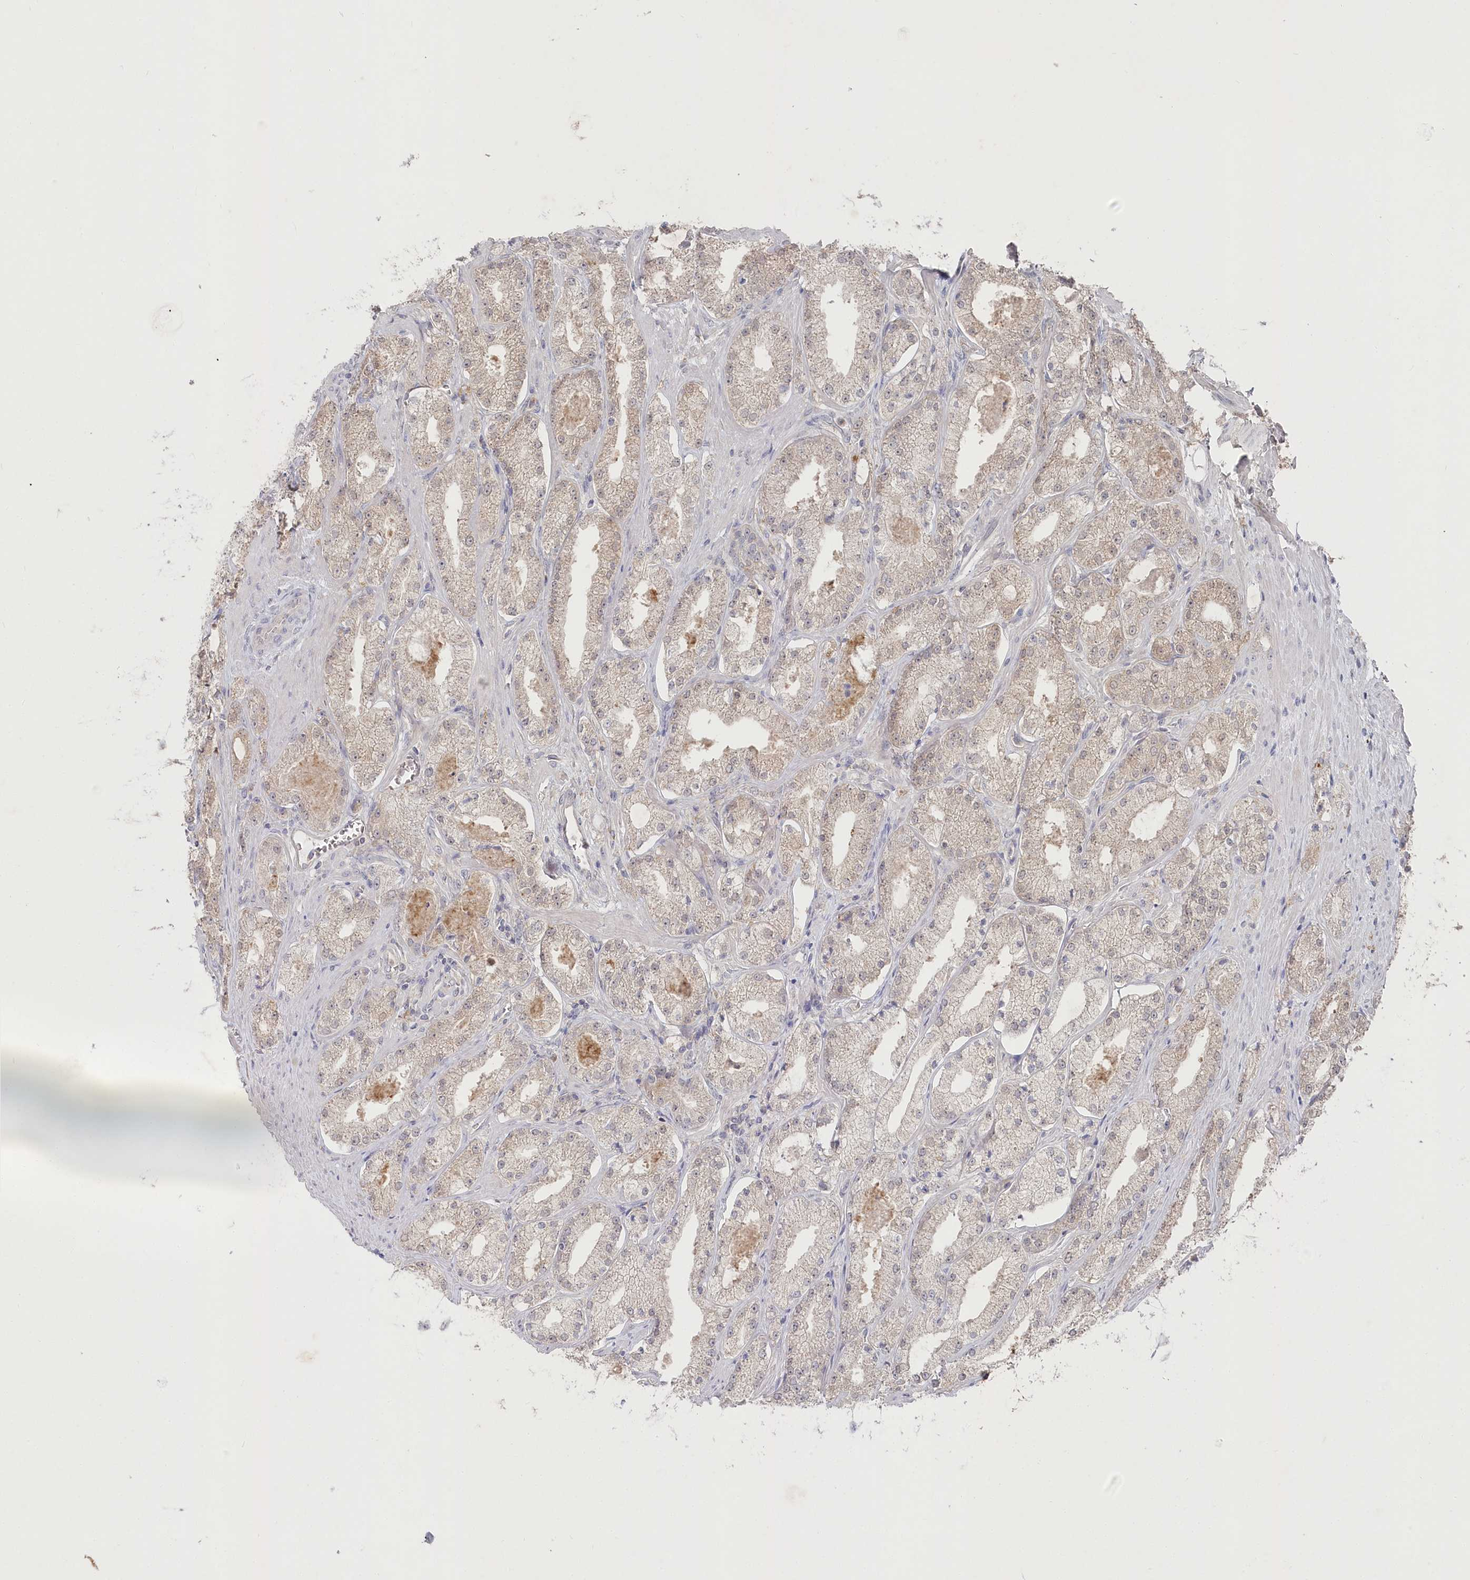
{"staining": {"intensity": "negative", "quantity": "none", "location": "none"}, "tissue": "prostate cancer", "cell_type": "Tumor cells", "image_type": "cancer", "snomed": [{"axis": "morphology", "description": "Adenocarcinoma, Low grade"}, {"axis": "topography", "description": "Prostate"}], "caption": "Tumor cells are negative for protein expression in human prostate cancer.", "gene": "TGFBRAP1", "patient": {"sex": "male", "age": 69}}